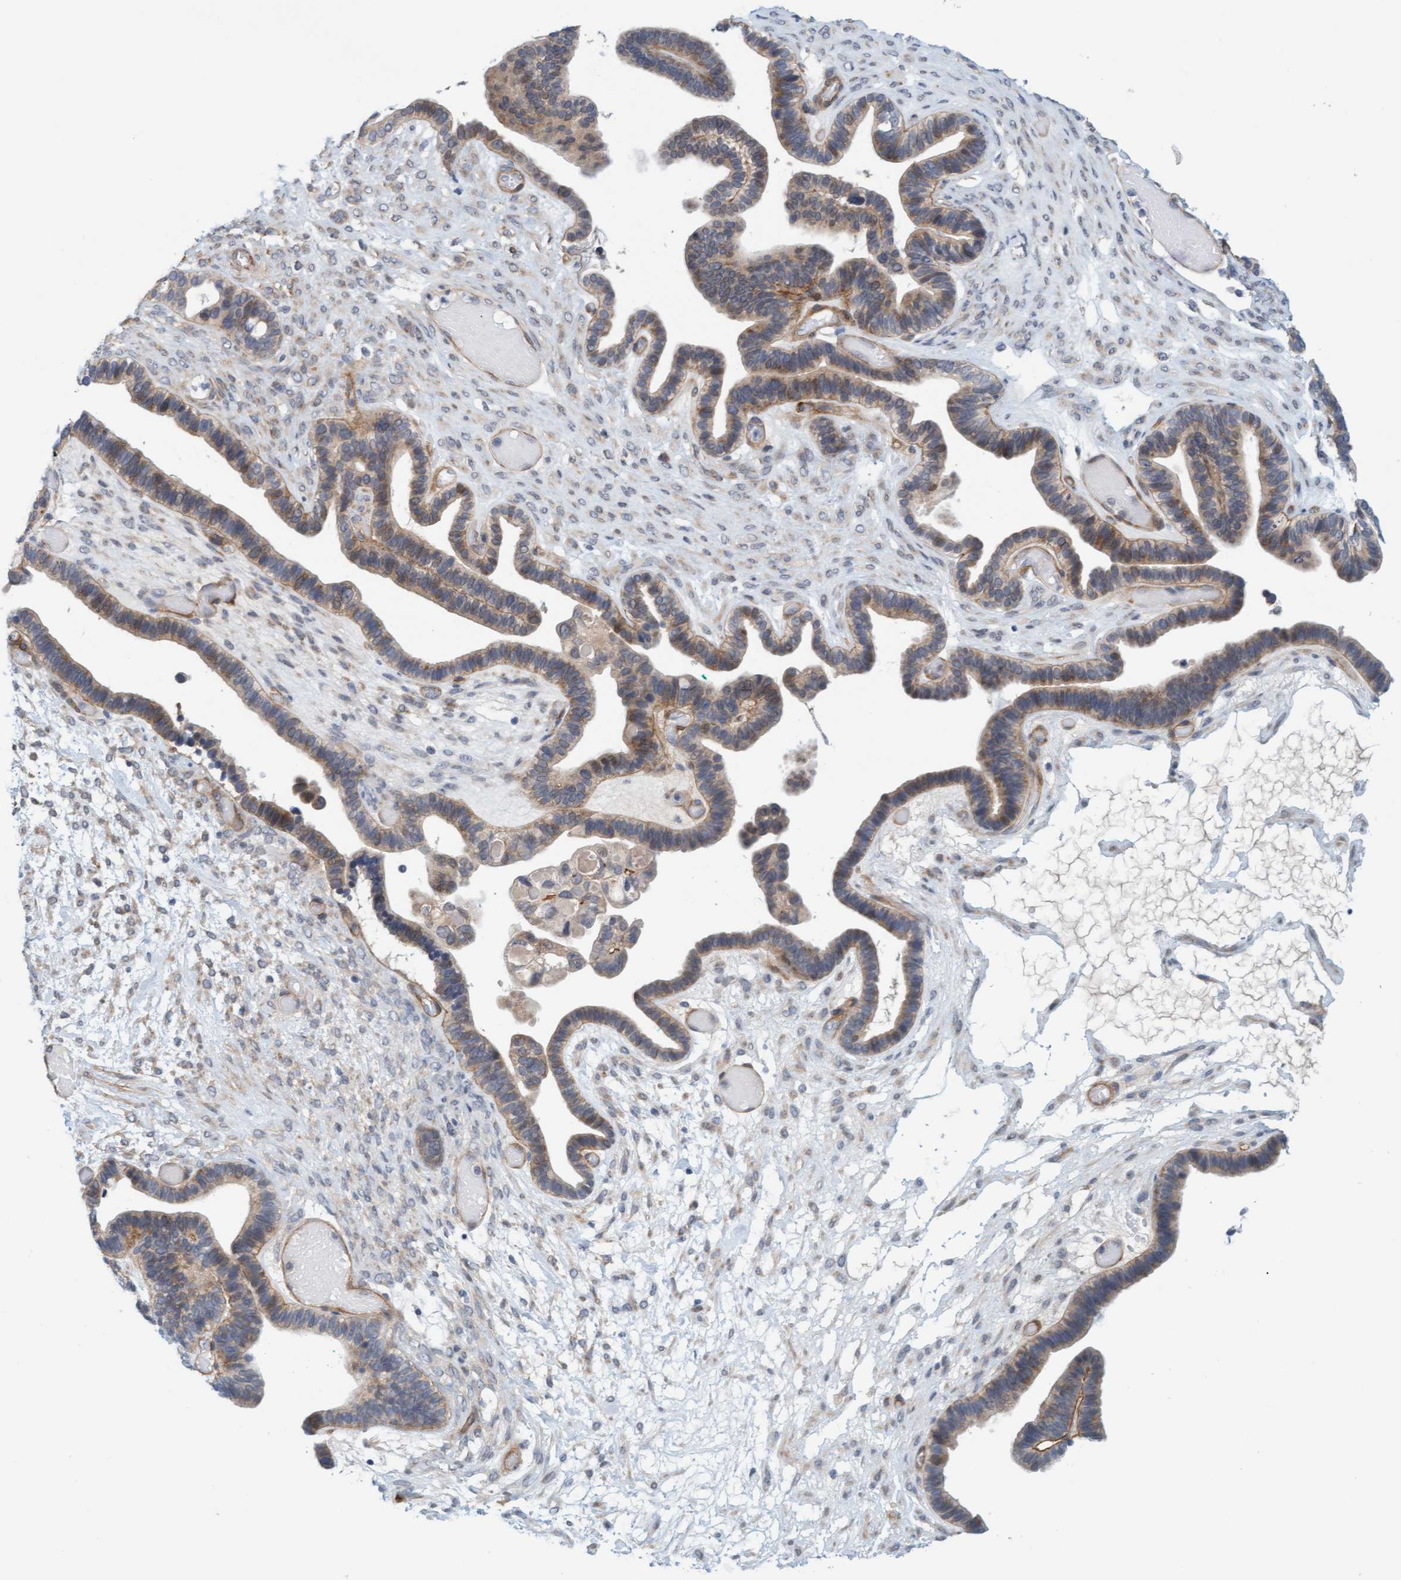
{"staining": {"intensity": "weak", "quantity": ">75%", "location": "cytoplasmic/membranous"}, "tissue": "ovarian cancer", "cell_type": "Tumor cells", "image_type": "cancer", "snomed": [{"axis": "morphology", "description": "Cystadenocarcinoma, serous, NOS"}, {"axis": "topography", "description": "Ovary"}], "caption": "The immunohistochemical stain highlights weak cytoplasmic/membranous positivity in tumor cells of ovarian cancer (serous cystadenocarcinoma) tissue.", "gene": "TSTD2", "patient": {"sex": "female", "age": 56}}